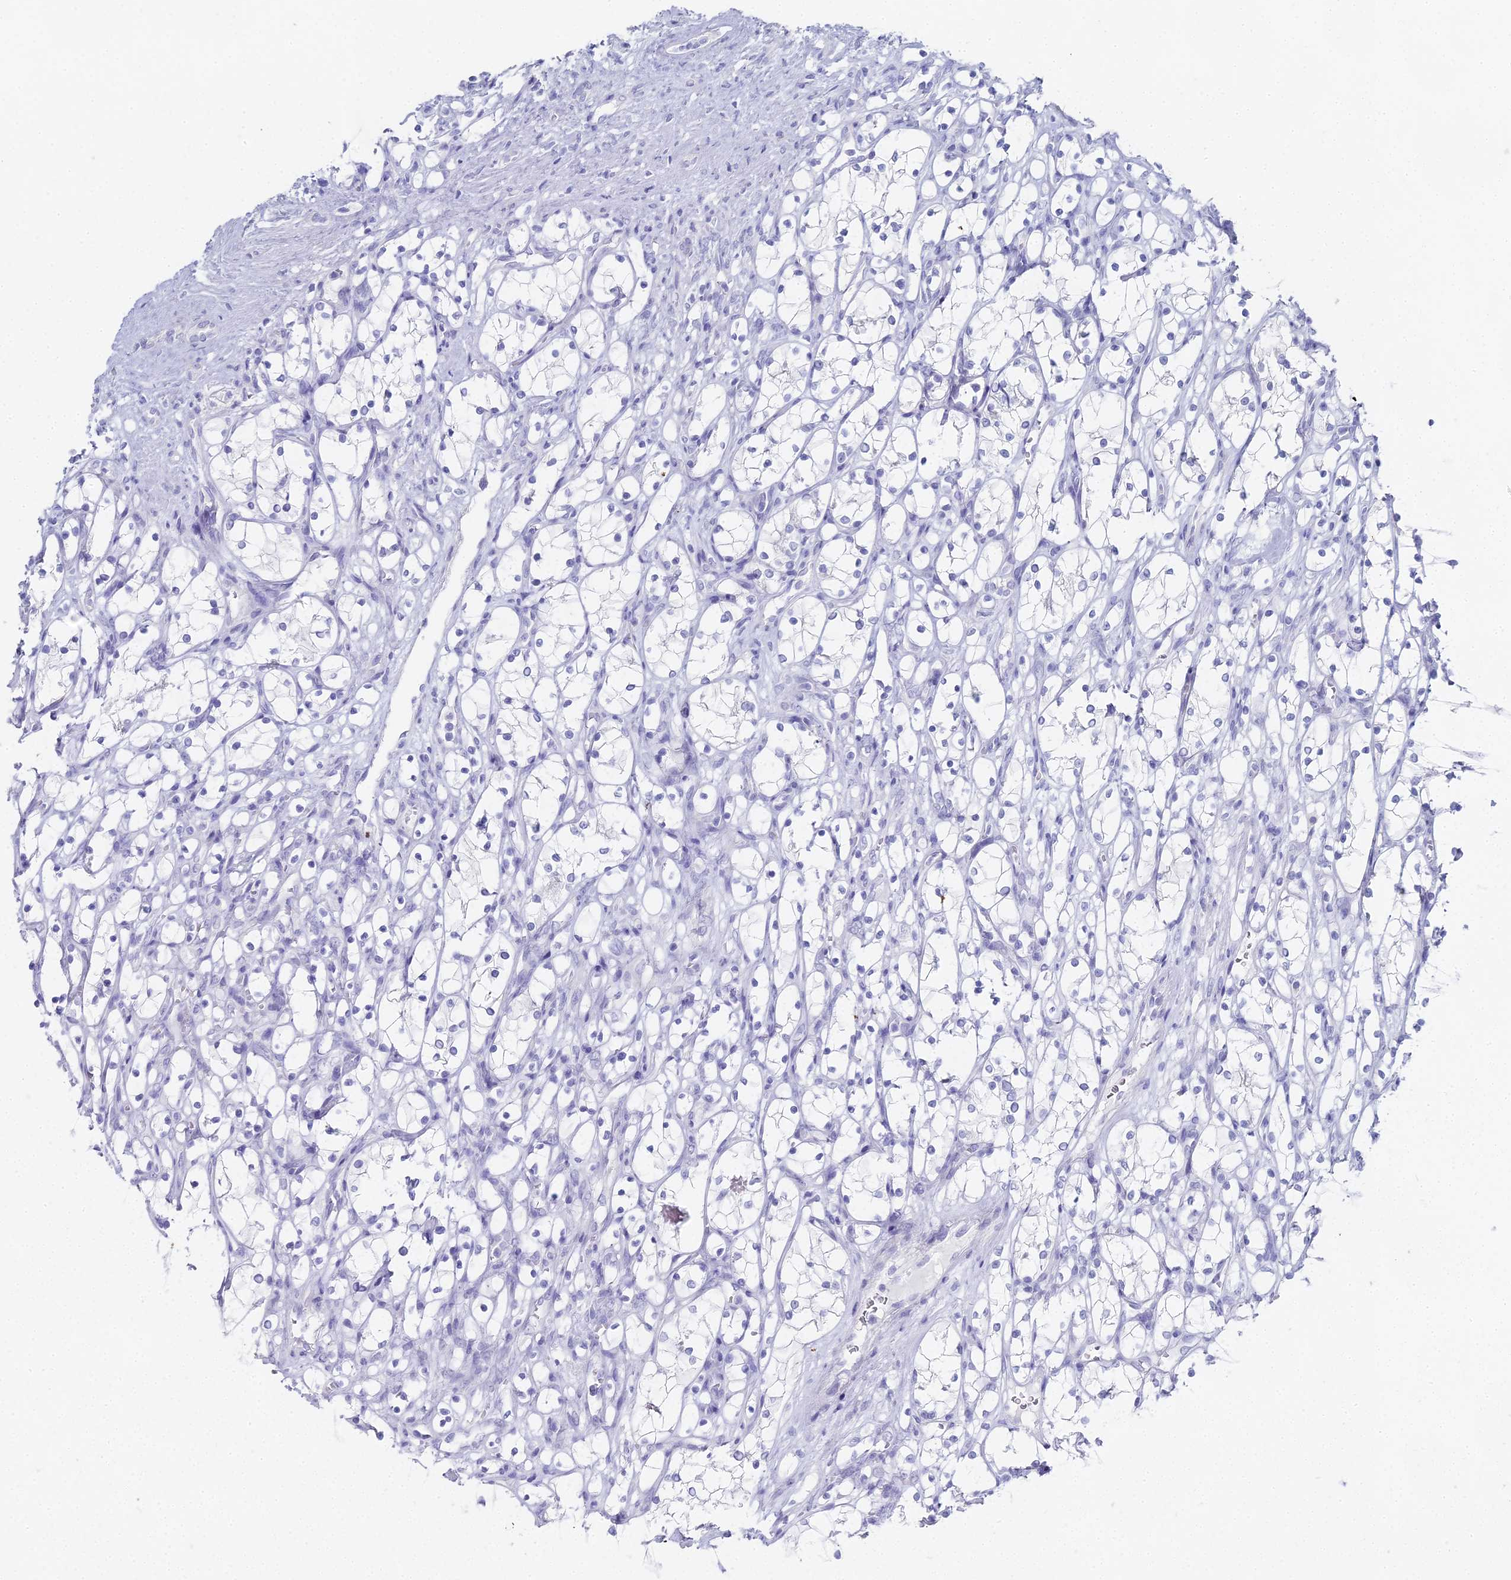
{"staining": {"intensity": "negative", "quantity": "none", "location": "none"}, "tissue": "renal cancer", "cell_type": "Tumor cells", "image_type": "cancer", "snomed": [{"axis": "morphology", "description": "Adenocarcinoma, NOS"}, {"axis": "topography", "description": "Kidney"}], "caption": "A high-resolution micrograph shows IHC staining of renal cancer, which shows no significant expression in tumor cells.", "gene": "ALPP", "patient": {"sex": "female", "age": 69}}